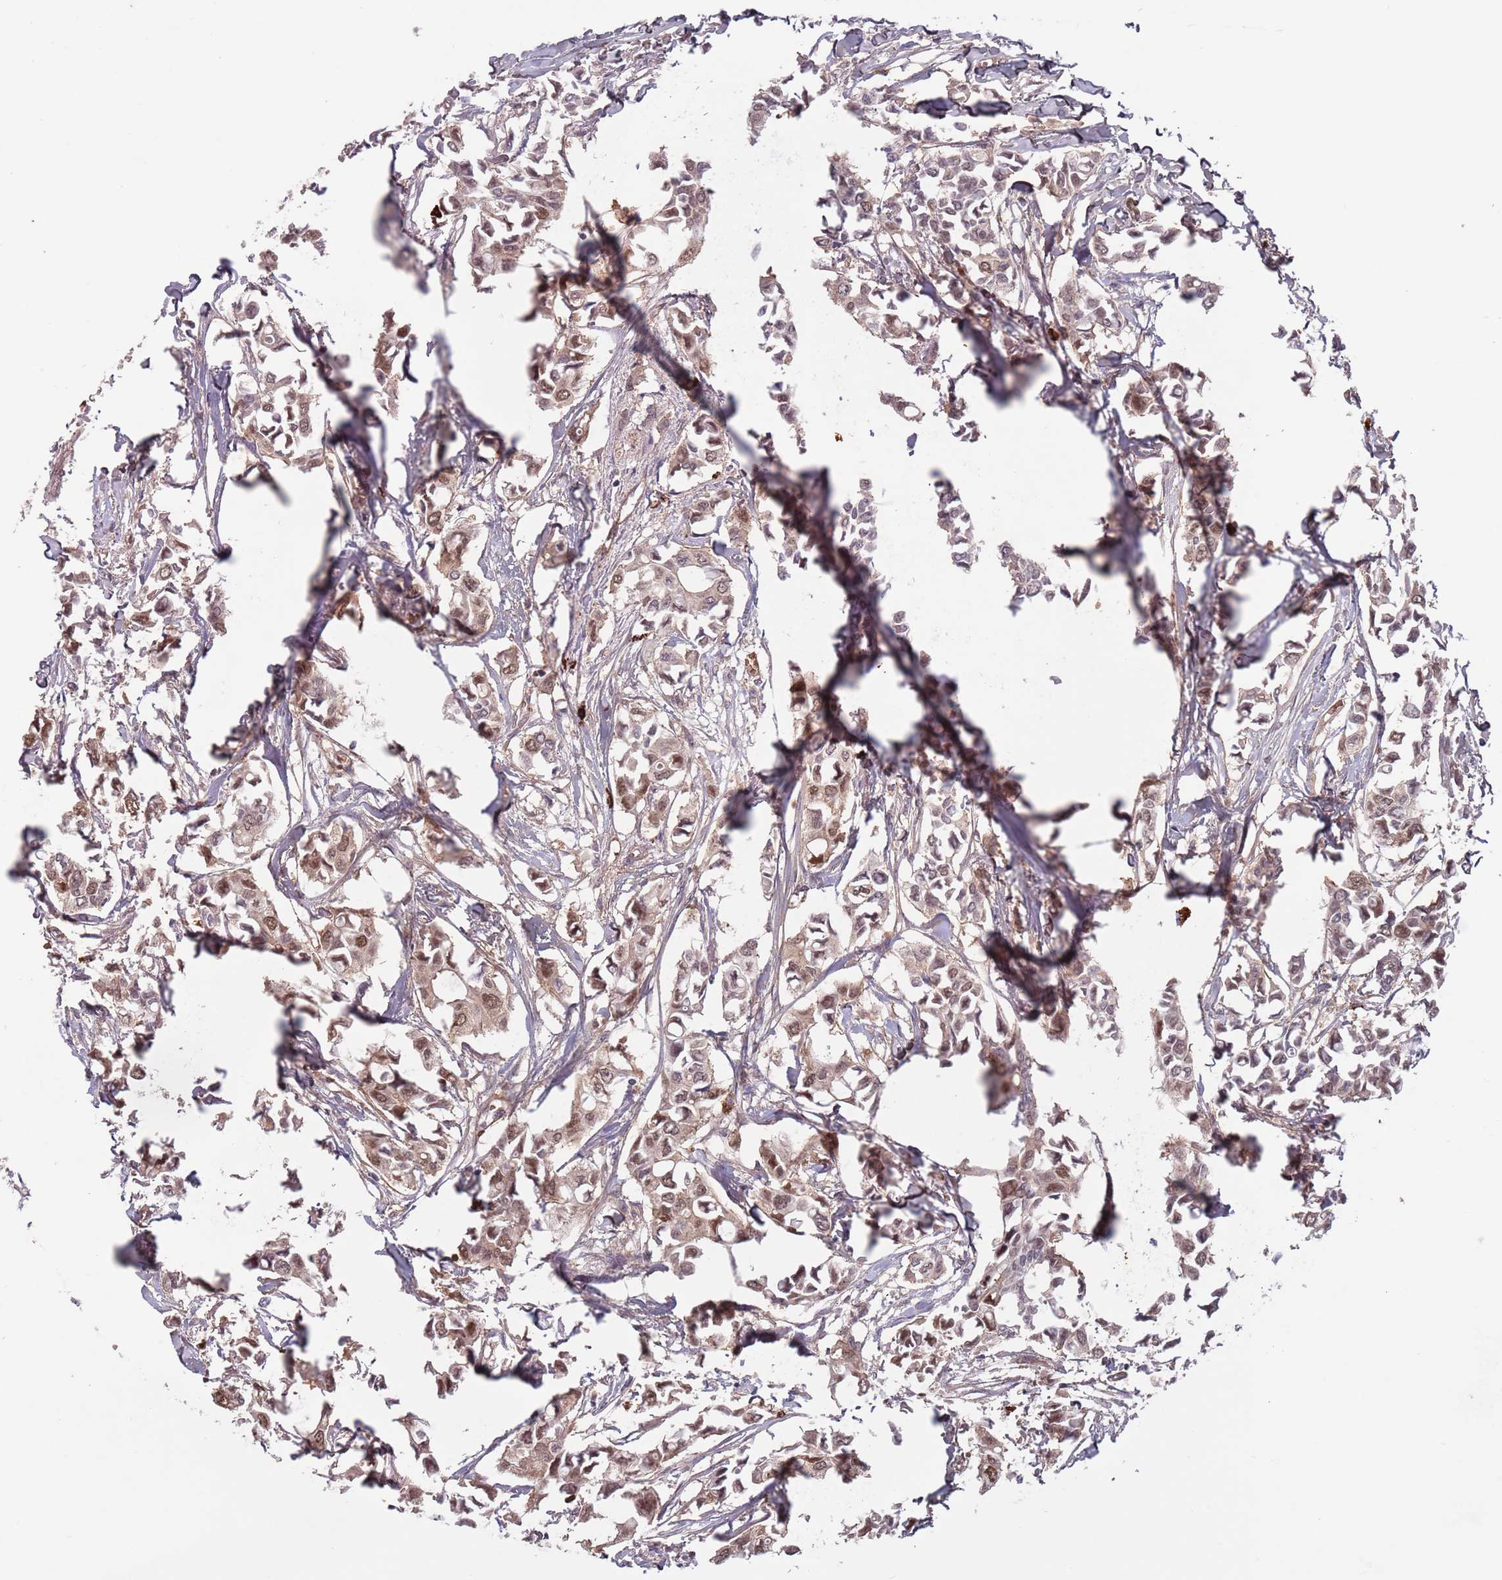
{"staining": {"intensity": "moderate", "quantity": ">75%", "location": "cytoplasmic/membranous,nuclear"}, "tissue": "breast cancer", "cell_type": "Tumor cells", "image_type": "cancer", "snomed": [{"axis": "morphology", "description": "Duct carcinoma"}, {"axis": "topography", "description": "Breast"}], "caption": "Breast invasive ductal carcinoma tissue displays moderate cytoplasmic/membranous and nuclear expression in approximately >75% of tumor cells (brown staining indicates protein expression, while blue staining denotes nuclei).", "gene": "CLNS1A", "patient": {"sex": "female", "age": 41}}